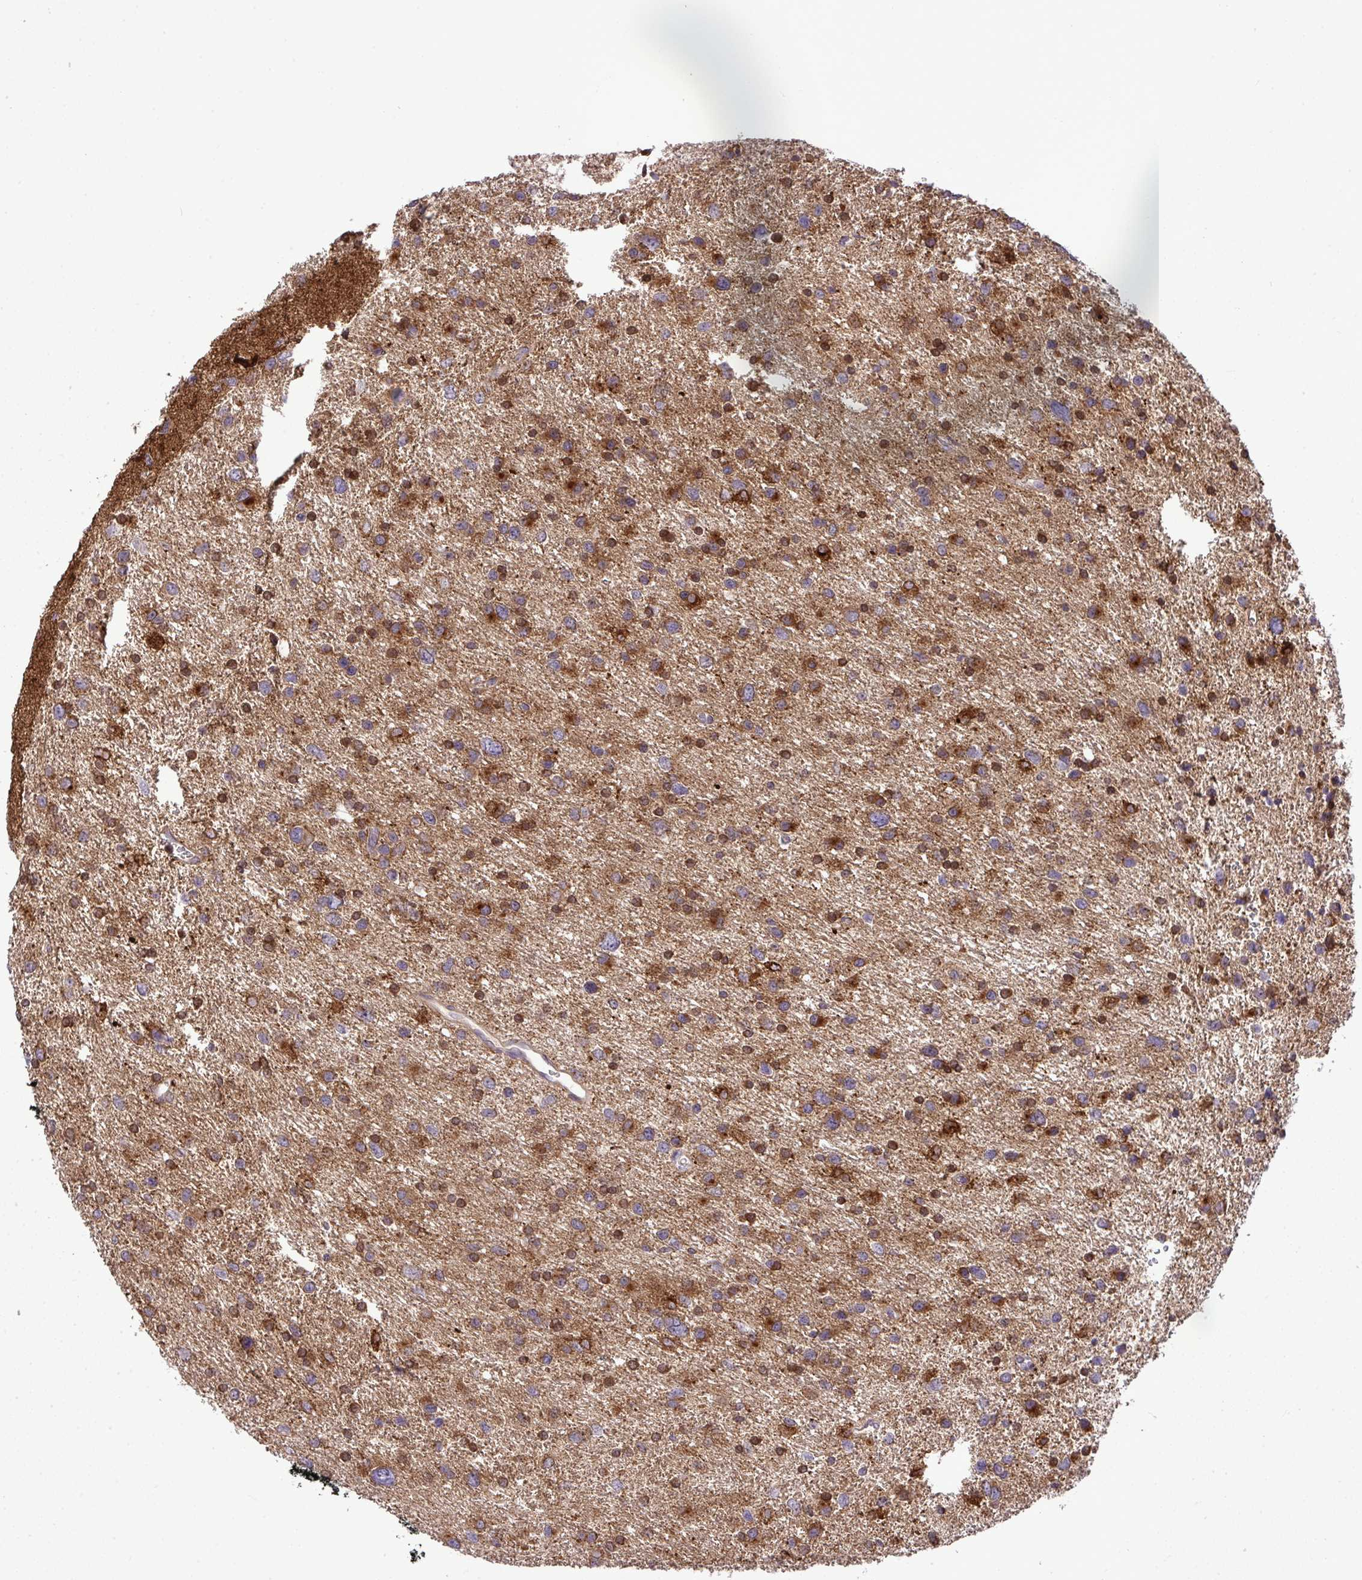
{"staining": {"intensity": "moderate", "quantity": "25%-75%", "location": "cytoplasmic/membranous"}, "tissue": "glioma", "cell_type": "Tumor cells", "image_type": "cancer", "snomed": [{"axis": "morphology", "description": "Glioma, malignant, Low grade"}, {"axis": "topography", "description": "Brain"}], "caption": "Immunohistochemical staining of glioma reveals moderate cytoplasmic/membranous protein expression in about 25%-75% of tumor cells.", "gene": "SLC9A6", "patient": {"sex": "female", "age": 55}}